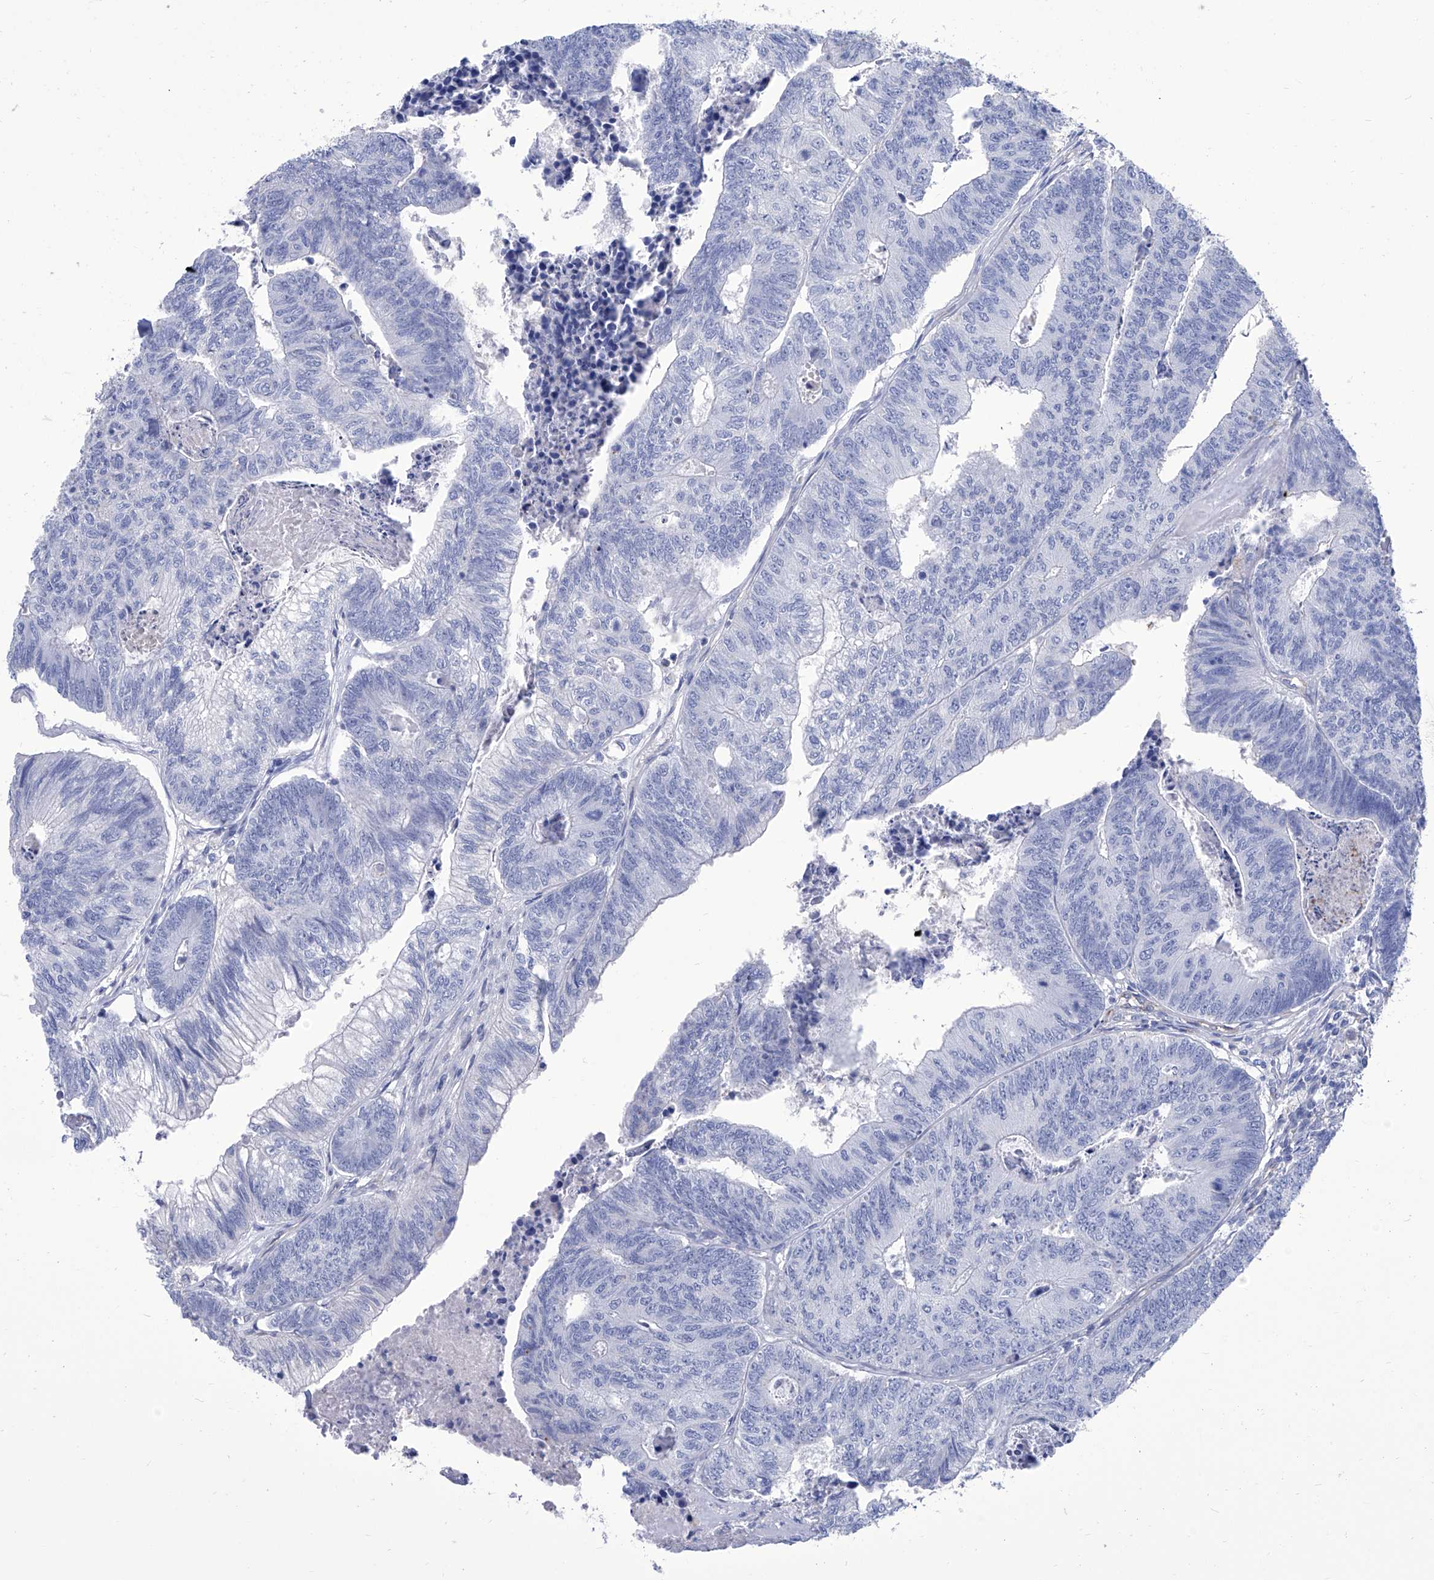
{"staining": {"intensity": "negative", "quantity": "none", "location": "none"}, "tissue": "colorectal cancer", "cell_type": "Tumor cells", "image_type": "cancer", "snomed": [{"axis": "morphology", "description": "Adenocarcinoma, NOS"}, {"axis": "topography", "description": "Colon"}], "caption": "Human adenocarcinoma (colorectal) stained for a protein using immunohistochemistry (IHC) demonstrates no staining in tumor cells.", "gene": "SMS", "patient": {"sex": "female", "age": 67}}